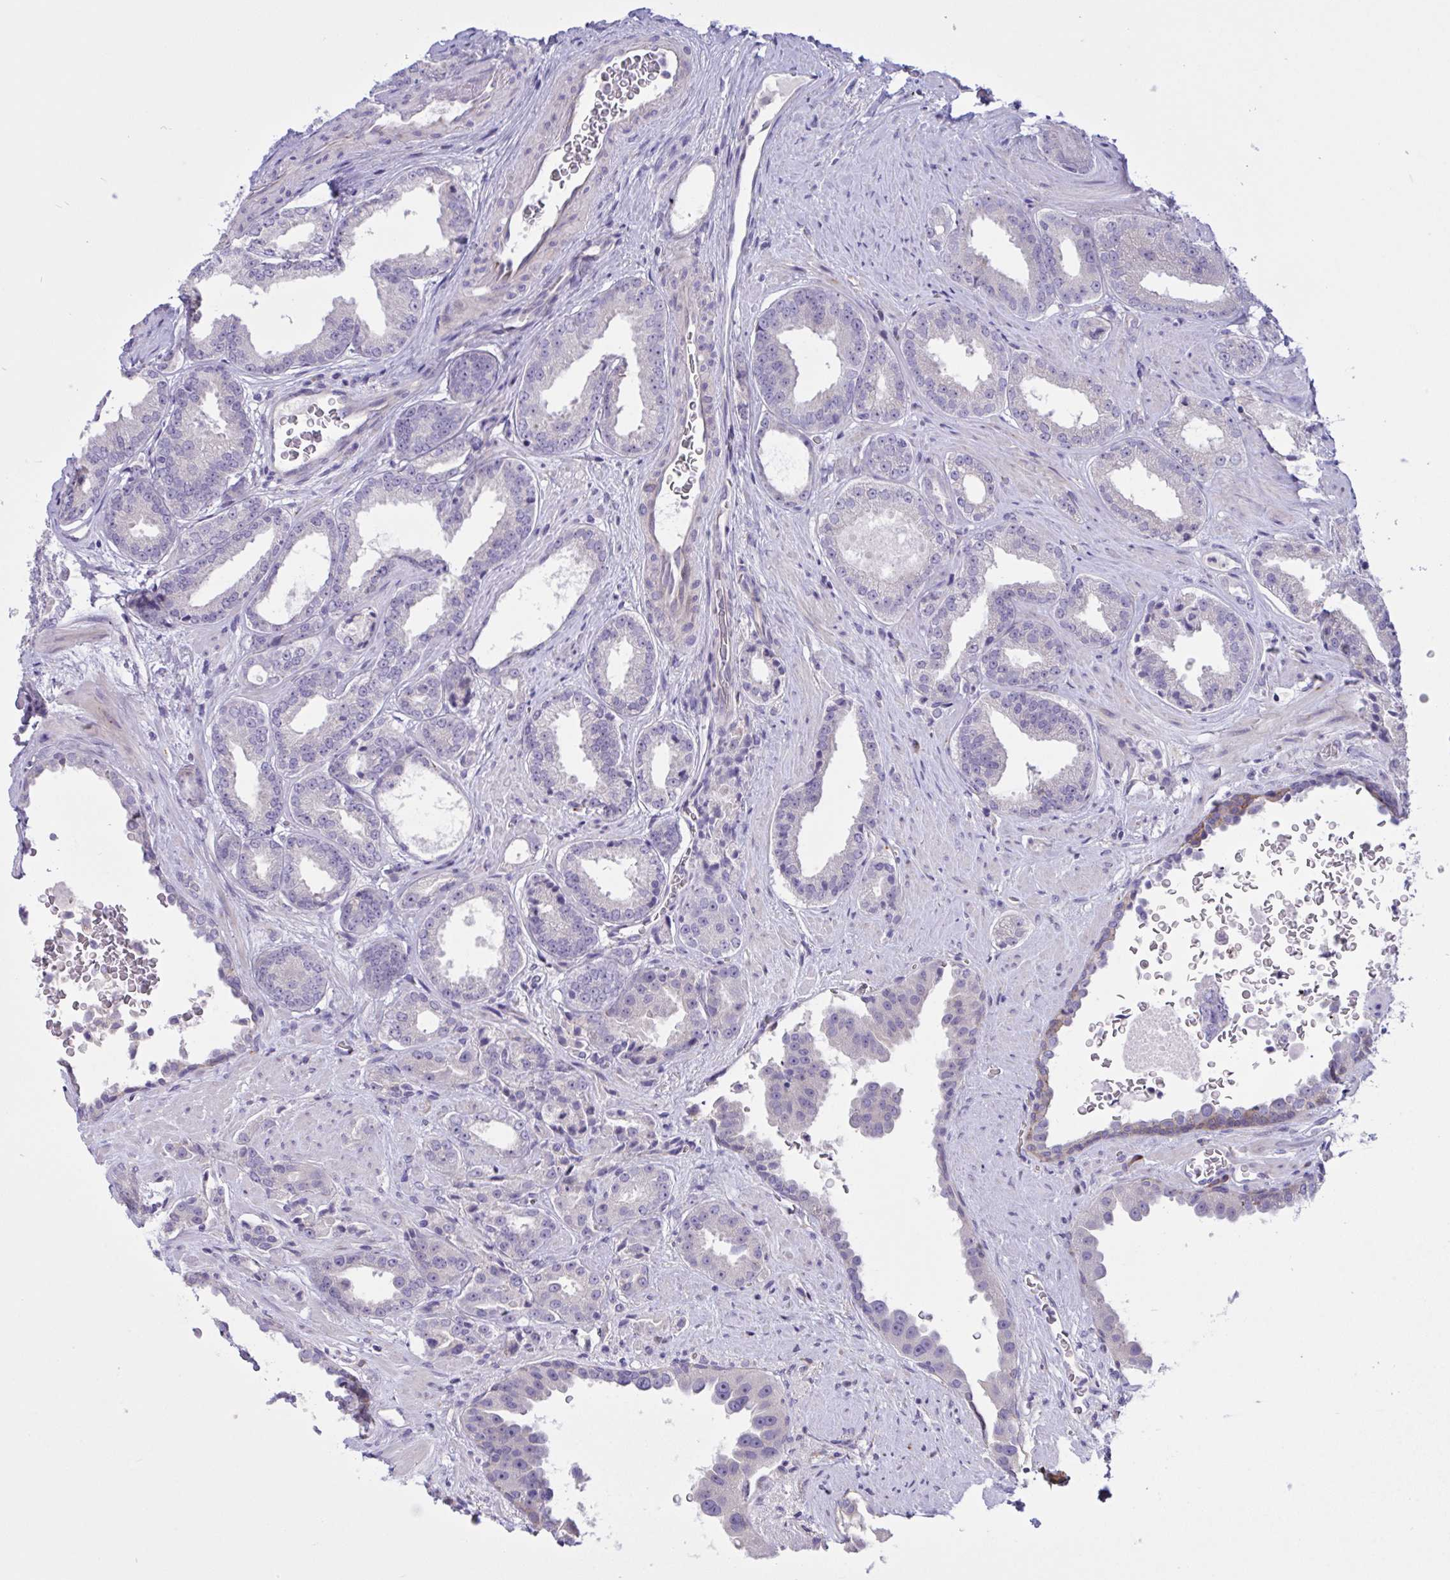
{"staining": {"intensity": "negative", "quantity": "none", "location": "none"}, "tissue": "prostate cancer", "cell_type": "Tumor cells", "image_type": "cancer", "snomed": [{"axis": "morphology", "description": "Adenocarcinoma, Low grade"}, {"axis": "topography", "description": "Prostate"}], "caption": "A high-resolution photomicrograph shows IHC staining of low-grade adenocarcinoma (prostate), which reveals no significant staining in tumor cells.", "gene": "DSC3", "patient": {"sex": "male", "age": 67}}